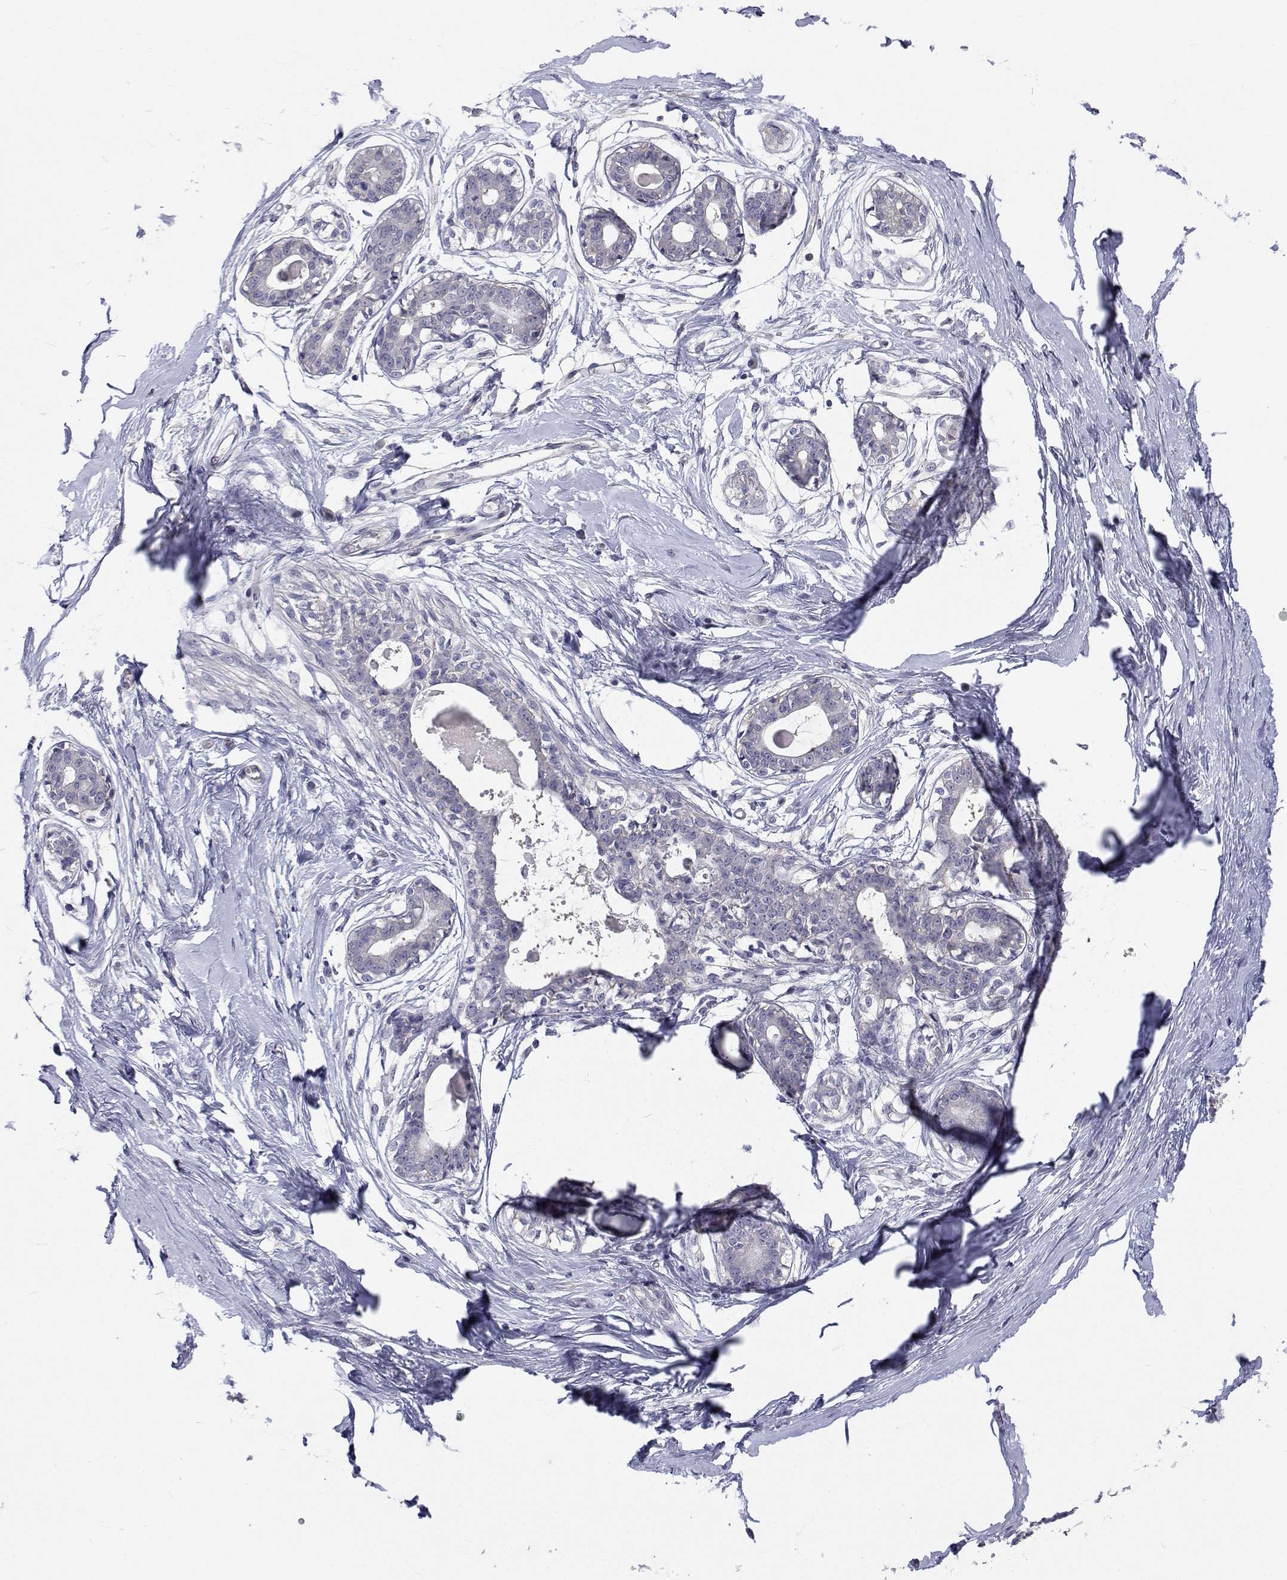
{"staining": {"intensity": "negative", "quantity": "none", "location": "none"}, "tissue": "breast", "cell_type": "Adipocytes", "image_type": "normal", "snomed": [{"axis": "morphology", "description": "Normal tissue, NOS"}, {"axis": "topography", "description": "Breast"}], "caption": "Adipocytes show no significant protein expression in unremarkable breast.", "gene": "MYPN", "patient": {"sex": "female", "age": 45}}